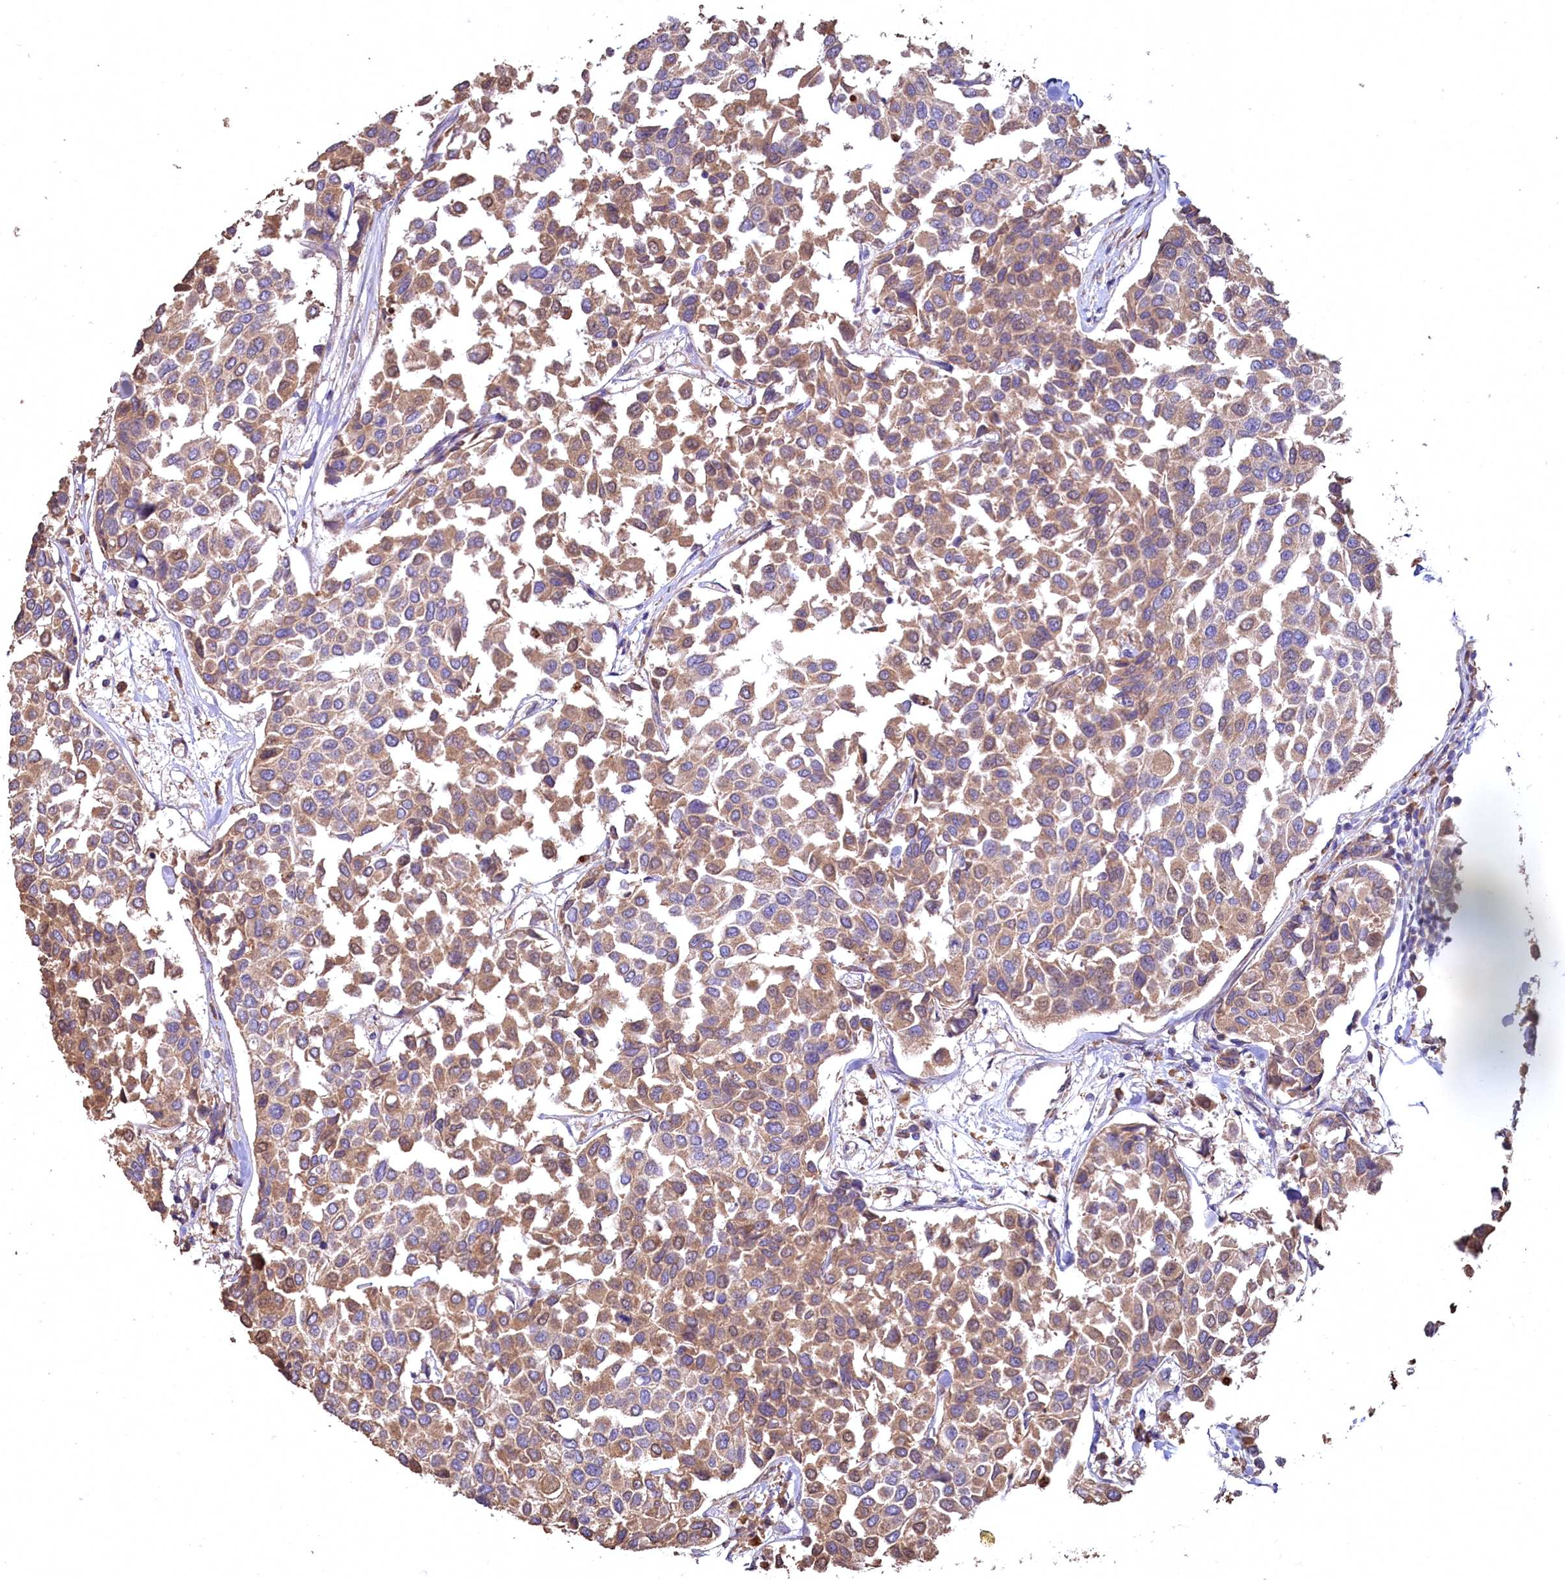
{"staining": {"intensity": "moderate", "quantity": ">75%", "location": "cytoplasmic/membranous"}, "tissue": "breast cancer", "cell_type": "Tumor cells", "image_type": "cancer", "snomed": [{"axis": "morphology", "description": "Duct carcinoma"}, {"axis": "topography", "description": "Breast"}], "caption": "Immunohistochemical staining of human breast cancer (intraductal carcinoma) exhibits medium levels of moderate cytoplasmic/membranous expression in approximately >75% of tumor cells.", "gene": "FUNDC1", "patient": {"sex": "female", "age": 55}}